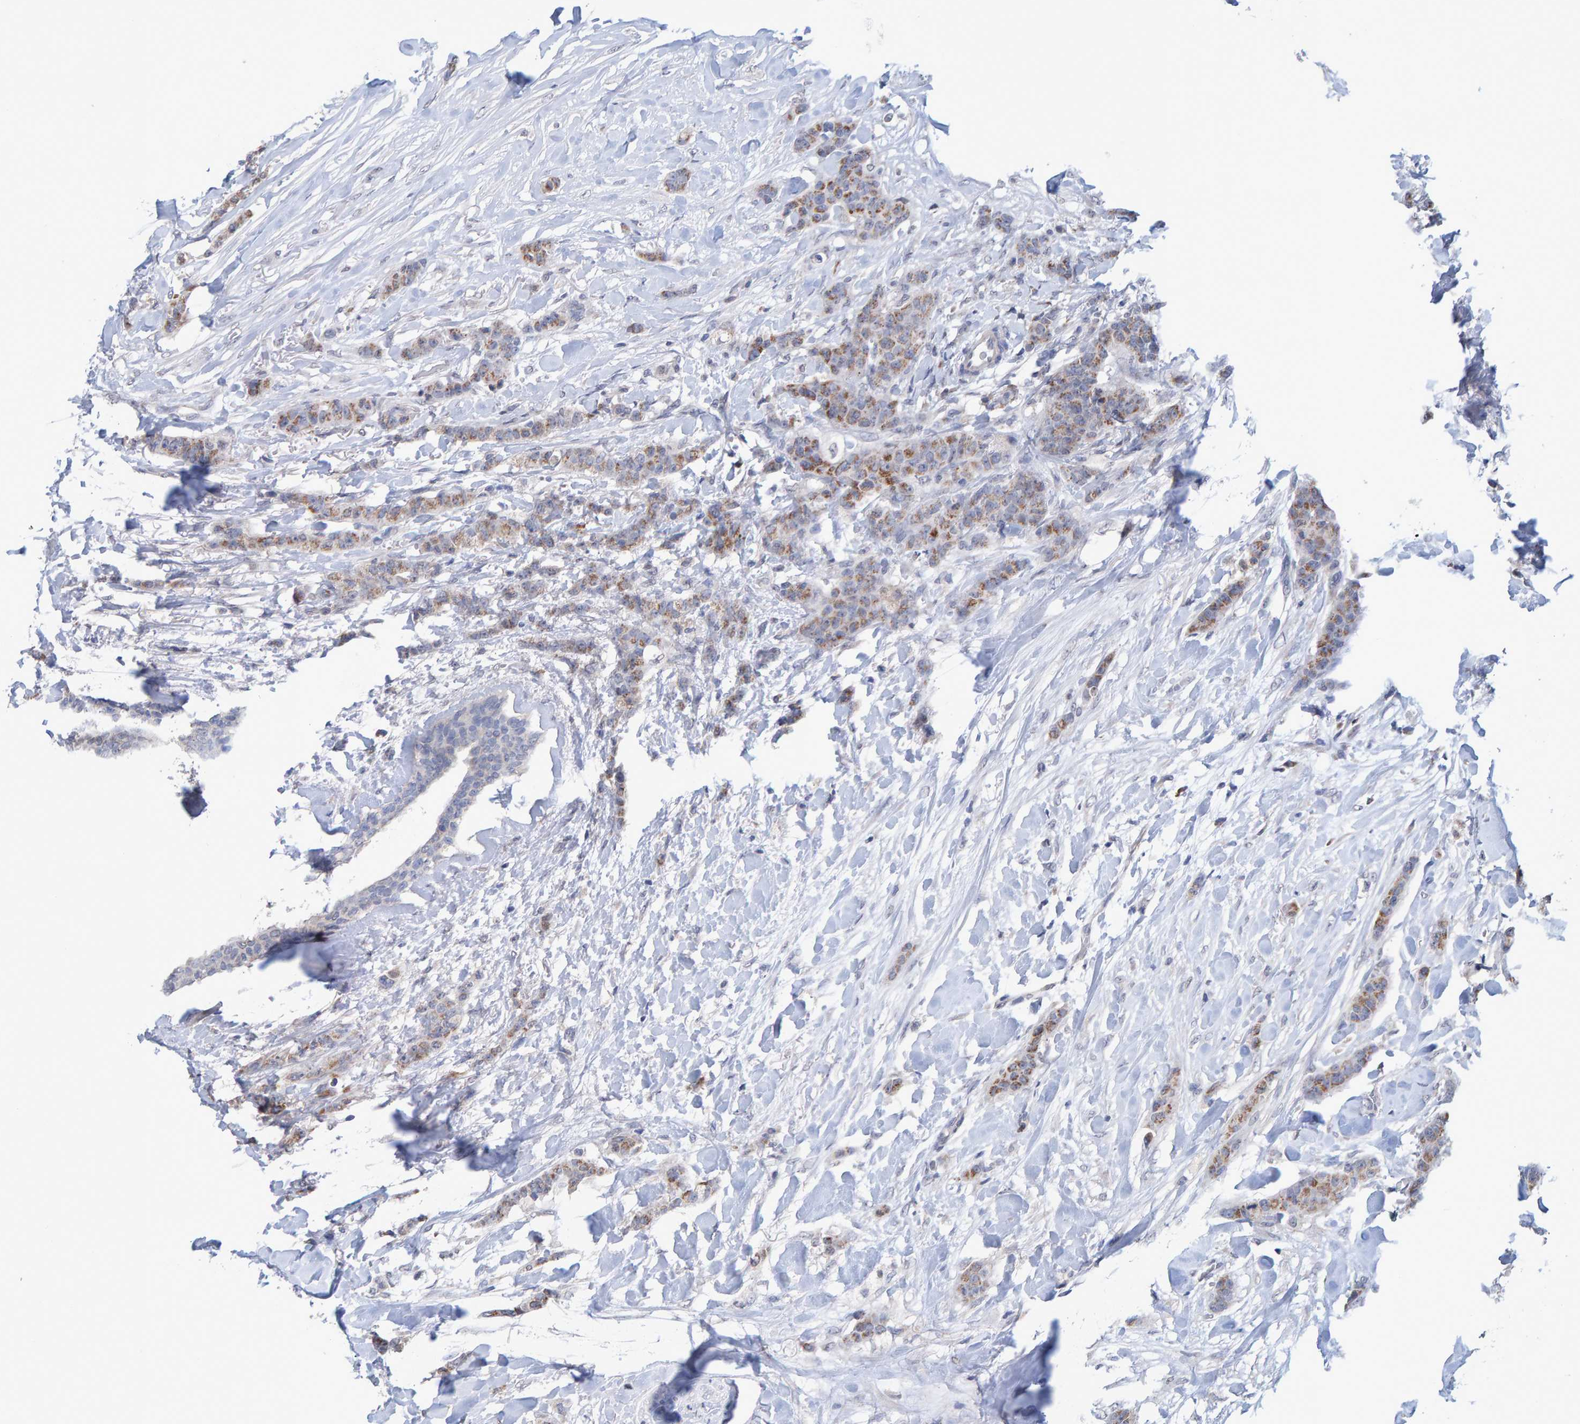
{"staining": {"intensity": "moderate", "quantity": ">75%", "location": "cytoplasmic/membranous"}, "tissue": "breast cancer", "cell_type": "Tumor cells", "image_type": "cancer", "snomed": [{"axis": "morphology", "description": "Normal tissue, NOS"}, {"axis": "morphology", "description": "Duct carcinoma"}, {"axis": "topography", "description": "Breast"}], "caption": "Immunohistochemical staining of human breast invasive ductal carcinoma shows medium levels of moderate cytoplasmic/membranous staining in approximately >75% of tumor cells.", "gene": "USP43", "patient": {"sex": "female", "age": 40}}